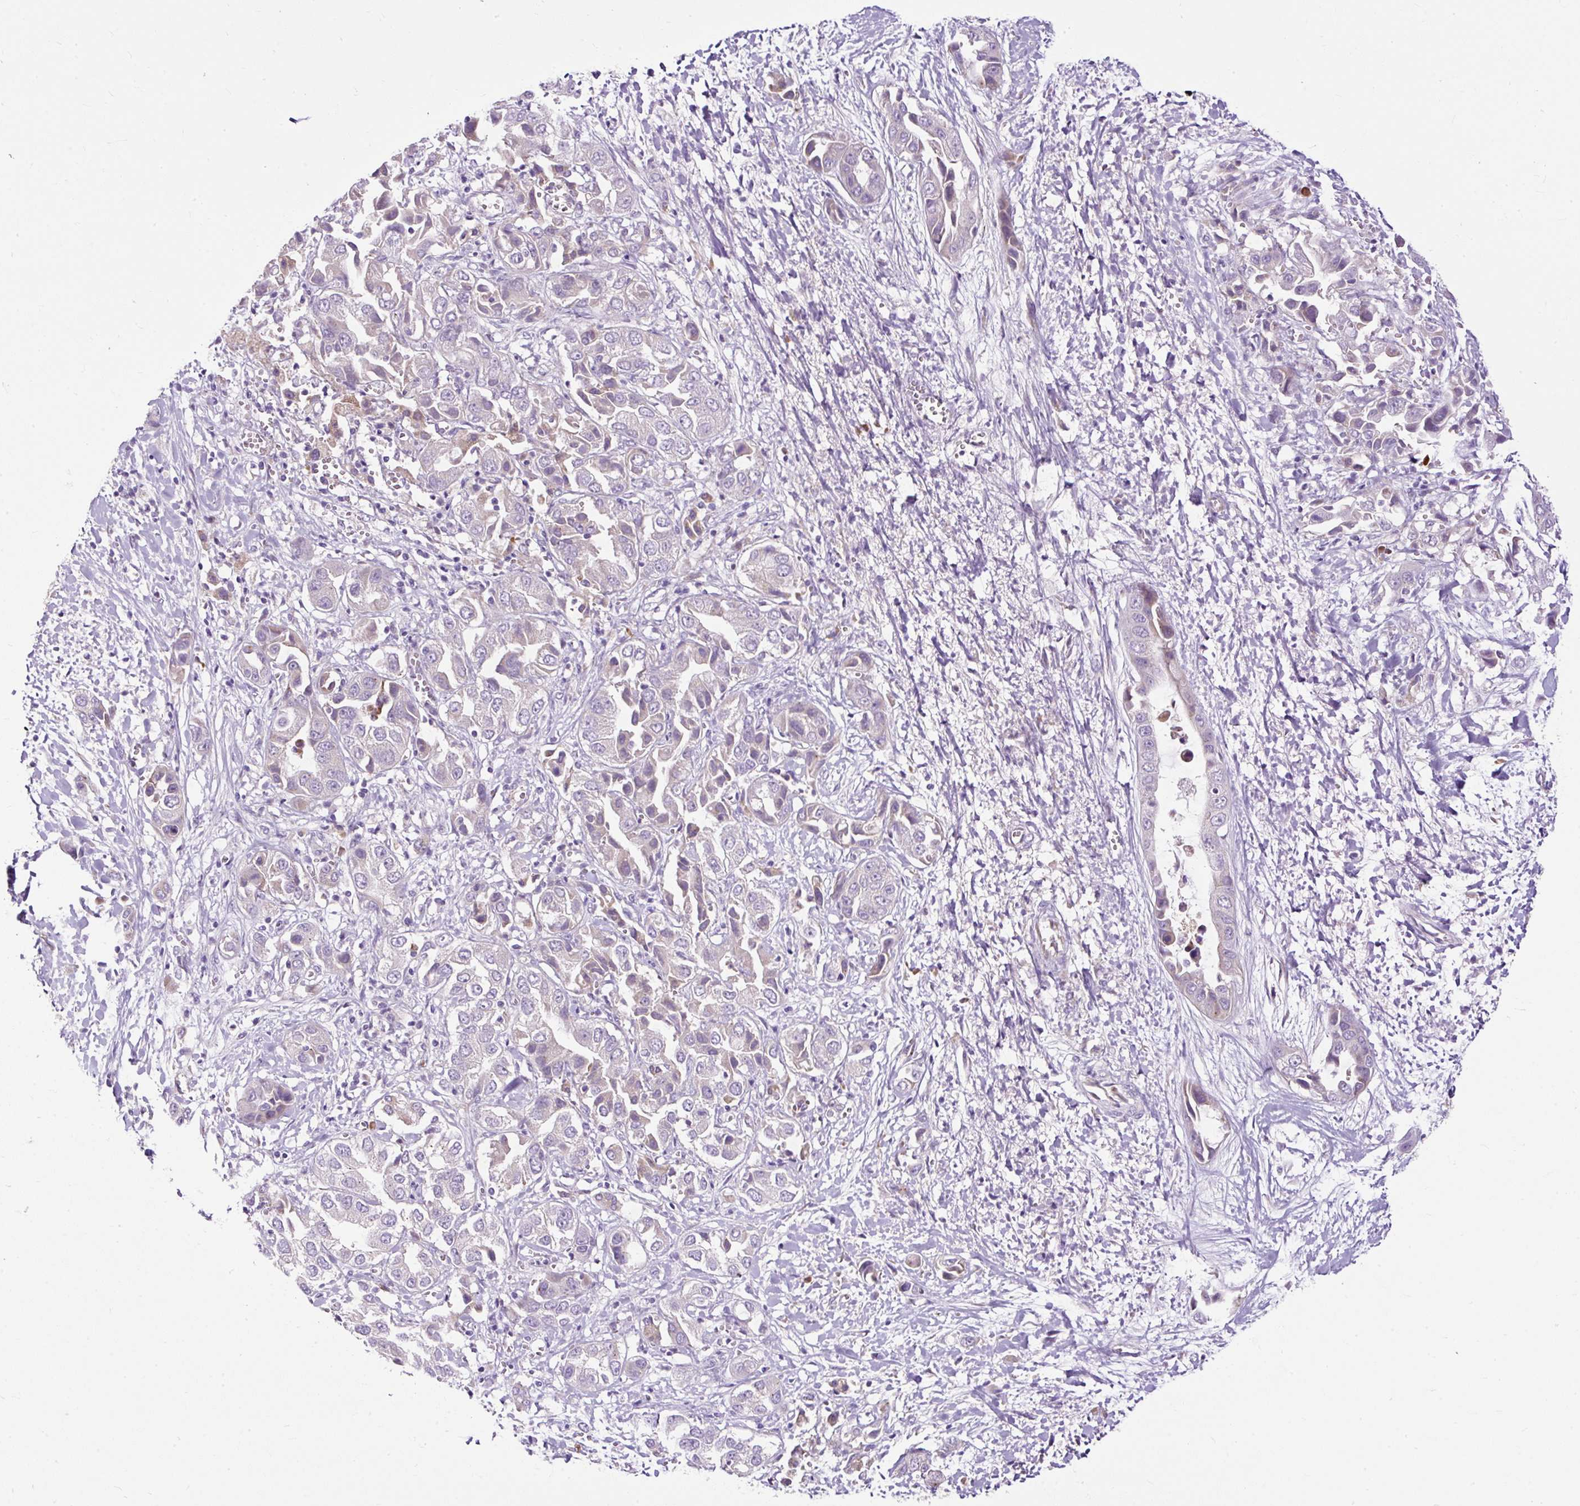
{"staining": {"intensity": "negative", "quantity": "none", "location": "none"}, "tissue": "liver cancer", "cell_type": "Tumor cells", "image_type": "cancer", "snomed": [{"axis": "morphology", "description": "Cholangiocarcinoma"}, {"axis": "topography", "description": "Liver"}], "caption": "Cholangiocarcinoma (liver) was stained to show a protein in brown. There is no significant staining in tumor cells. The staining is performed using DAB (3,3'-diaminobenzidine) brown chromogen with nuclei counter-stained in using hematoxylin.", "gene": "FMC1", "patient": {"sex": "female", "age": 52}}